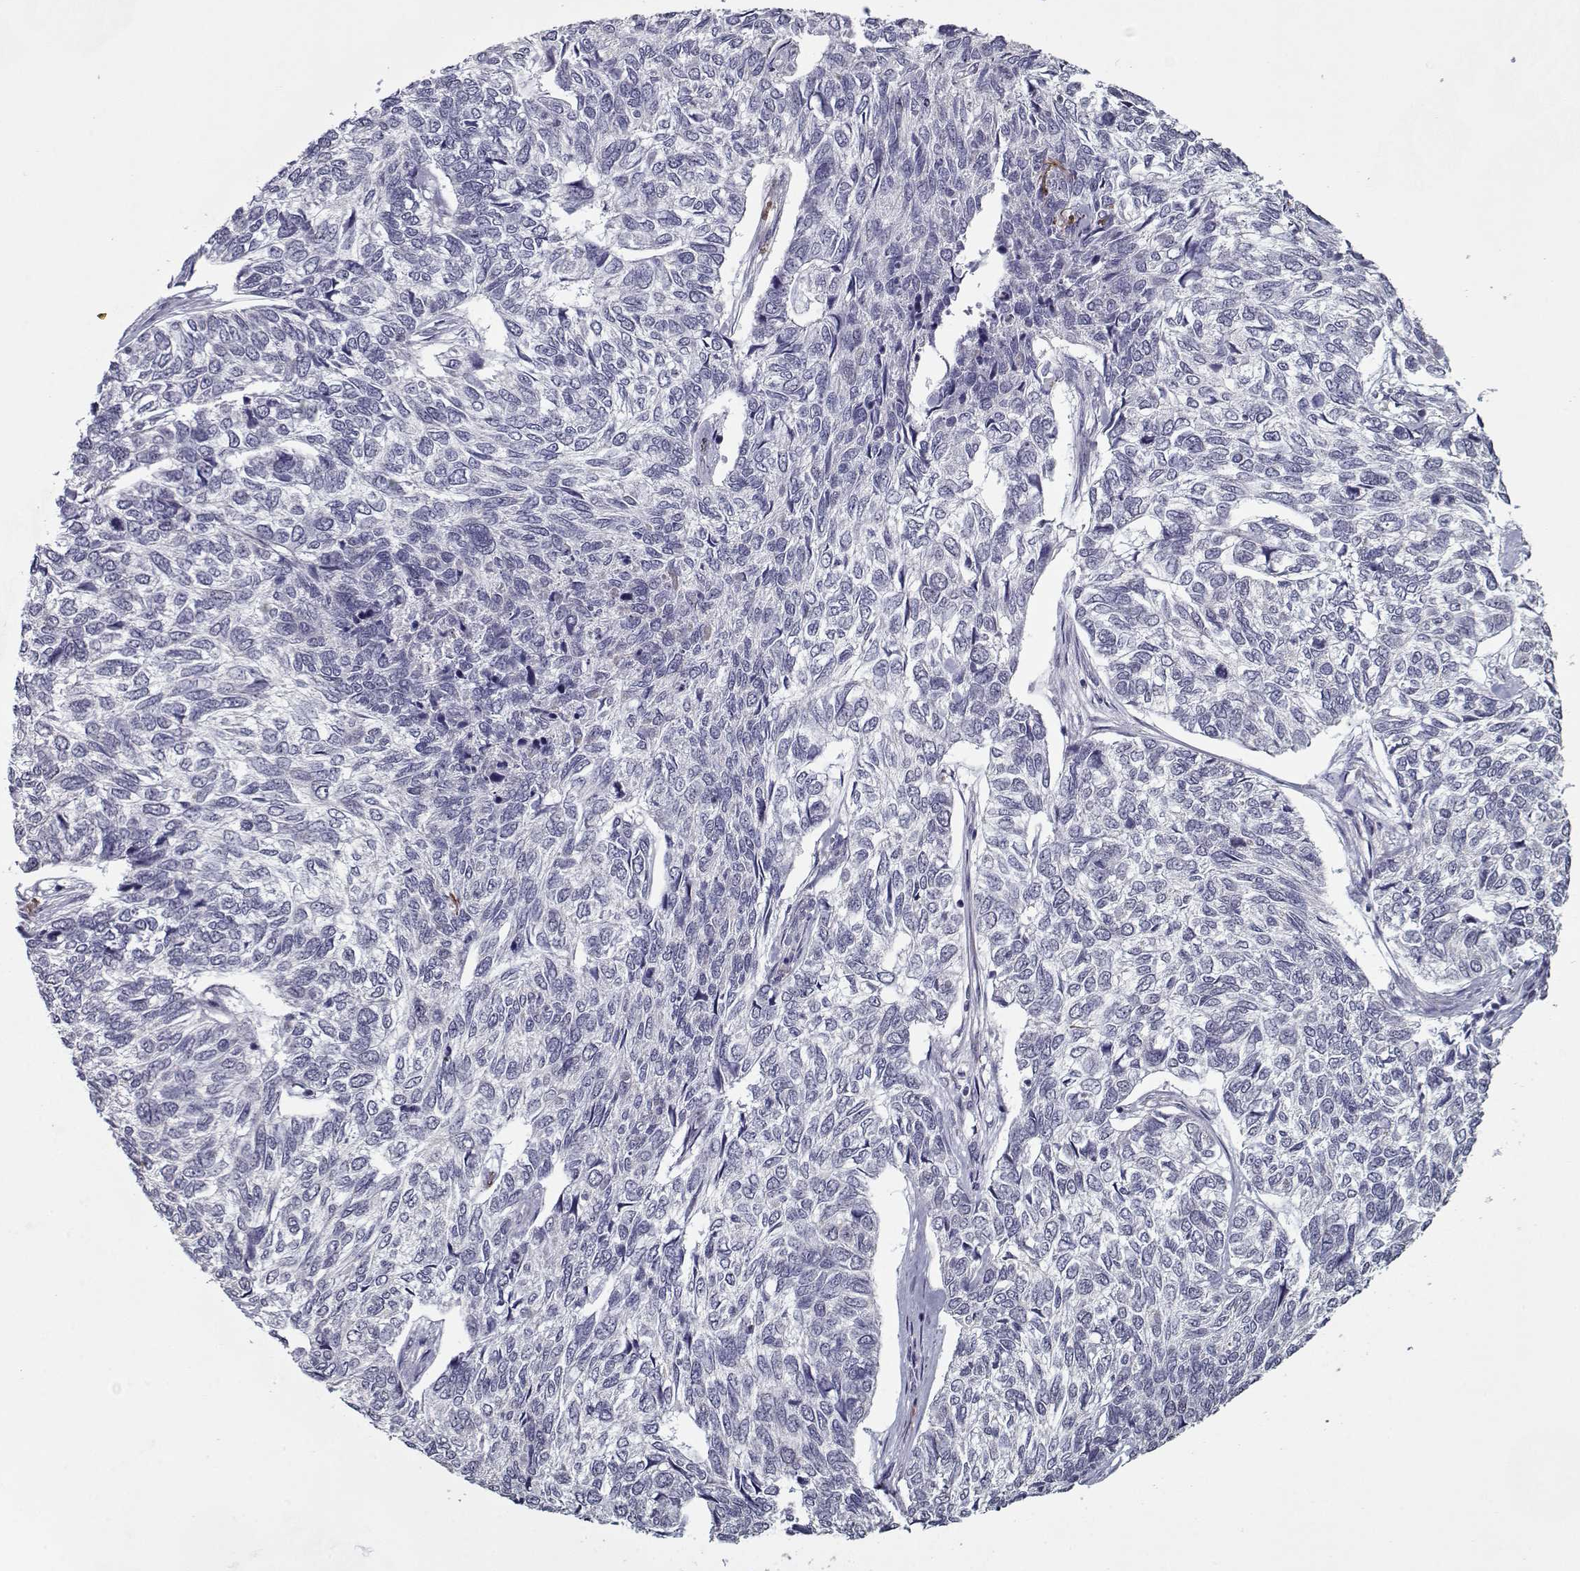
{"staining": {"intensity": "negative", "quantity": "none", "location": "none"}, "tissue": "skin cancer", "cell_type": "Tumor cells", "image_type": "cancer", "snomed": [{"axis": "morphology", "description": "Basal cell carcinoma"}, {"axis": "topography", "description": "Skin"}], "caption": "Skin basal cell carcinoma was stained to show a protein in brown. There is no significant expression in tumor cells.", "gene": "SEC16B", "patient": {"sex": "female", "age": 65}}